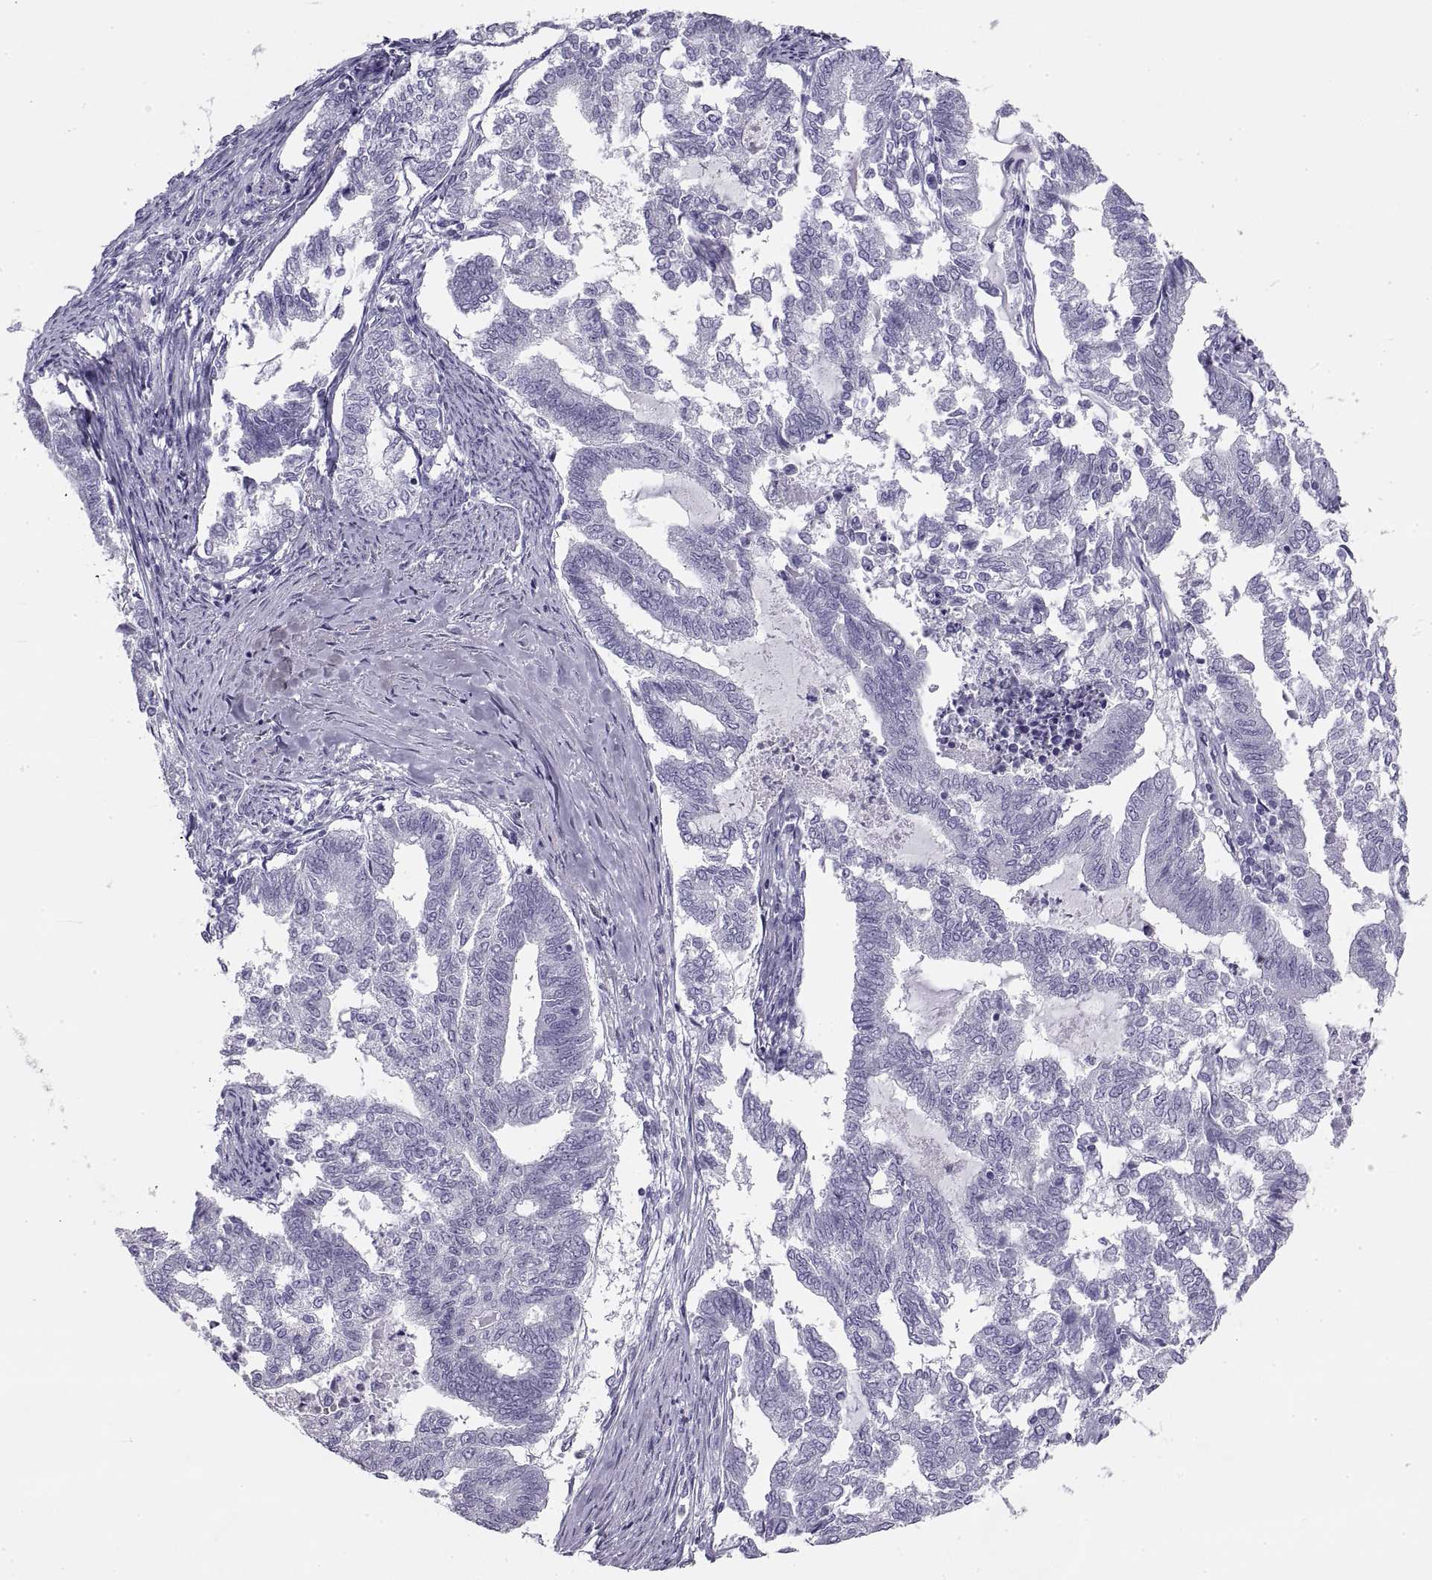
{"staining": {"intensity": "negative", "quantity": "none", "location": "none"}, "tissue": "endometrial cancer", "cell_type": "Tumor cells", "image_type": "cancer", "snomed": [{"axis": "morphology", "description": "Adenocarcinoma, NOS"}, {"axis": "topography", "description": "Endometrium"}], "caption": "DAB immunohistochemical staining of endometrial cancer reveals no significant expression in tumor cells. (Immunohistochemistry (ihc), brightfield microscopy, high magnification).", "gene": "RLBP1", "patient": {"sex": "female", "age": 79}}